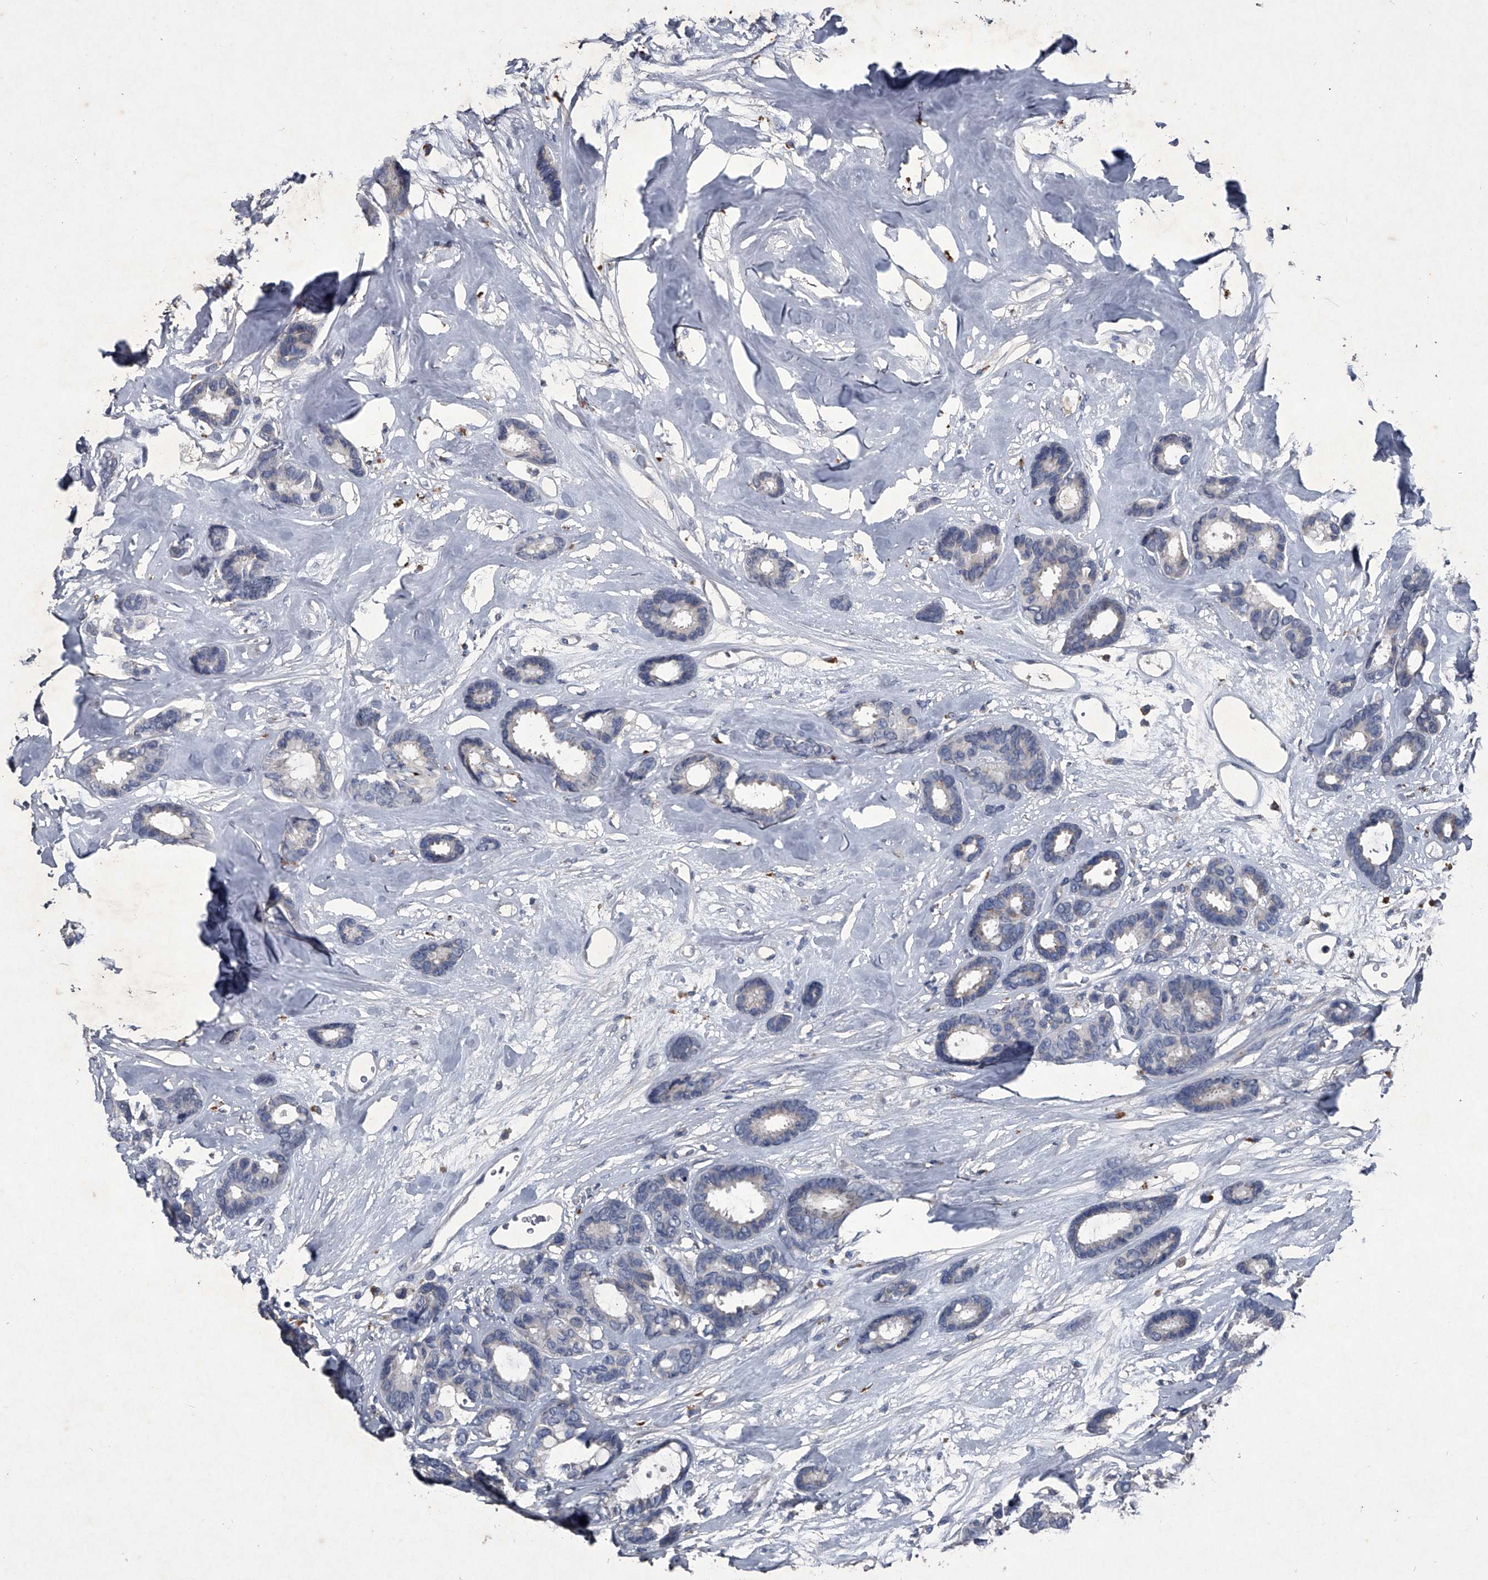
{"staining": {"intensity": "negative", "quantity": "none", "location": "none"}, "tissue": "breast cancer", "cell_type": "Tumor cells", "image_type": "cancer", "snomed": [{"axis": "morphology", "description": "Duct carcinoma"}, {"axis": "topography", "description": "Breast"}], "caption": "Invasive ductal carcinoma (breast) stained for a protein using immunohistochemistry shows no staining tumor cells.", "gene": "MAPKAP1", "patient": {"sex": "female", "age": 87}}